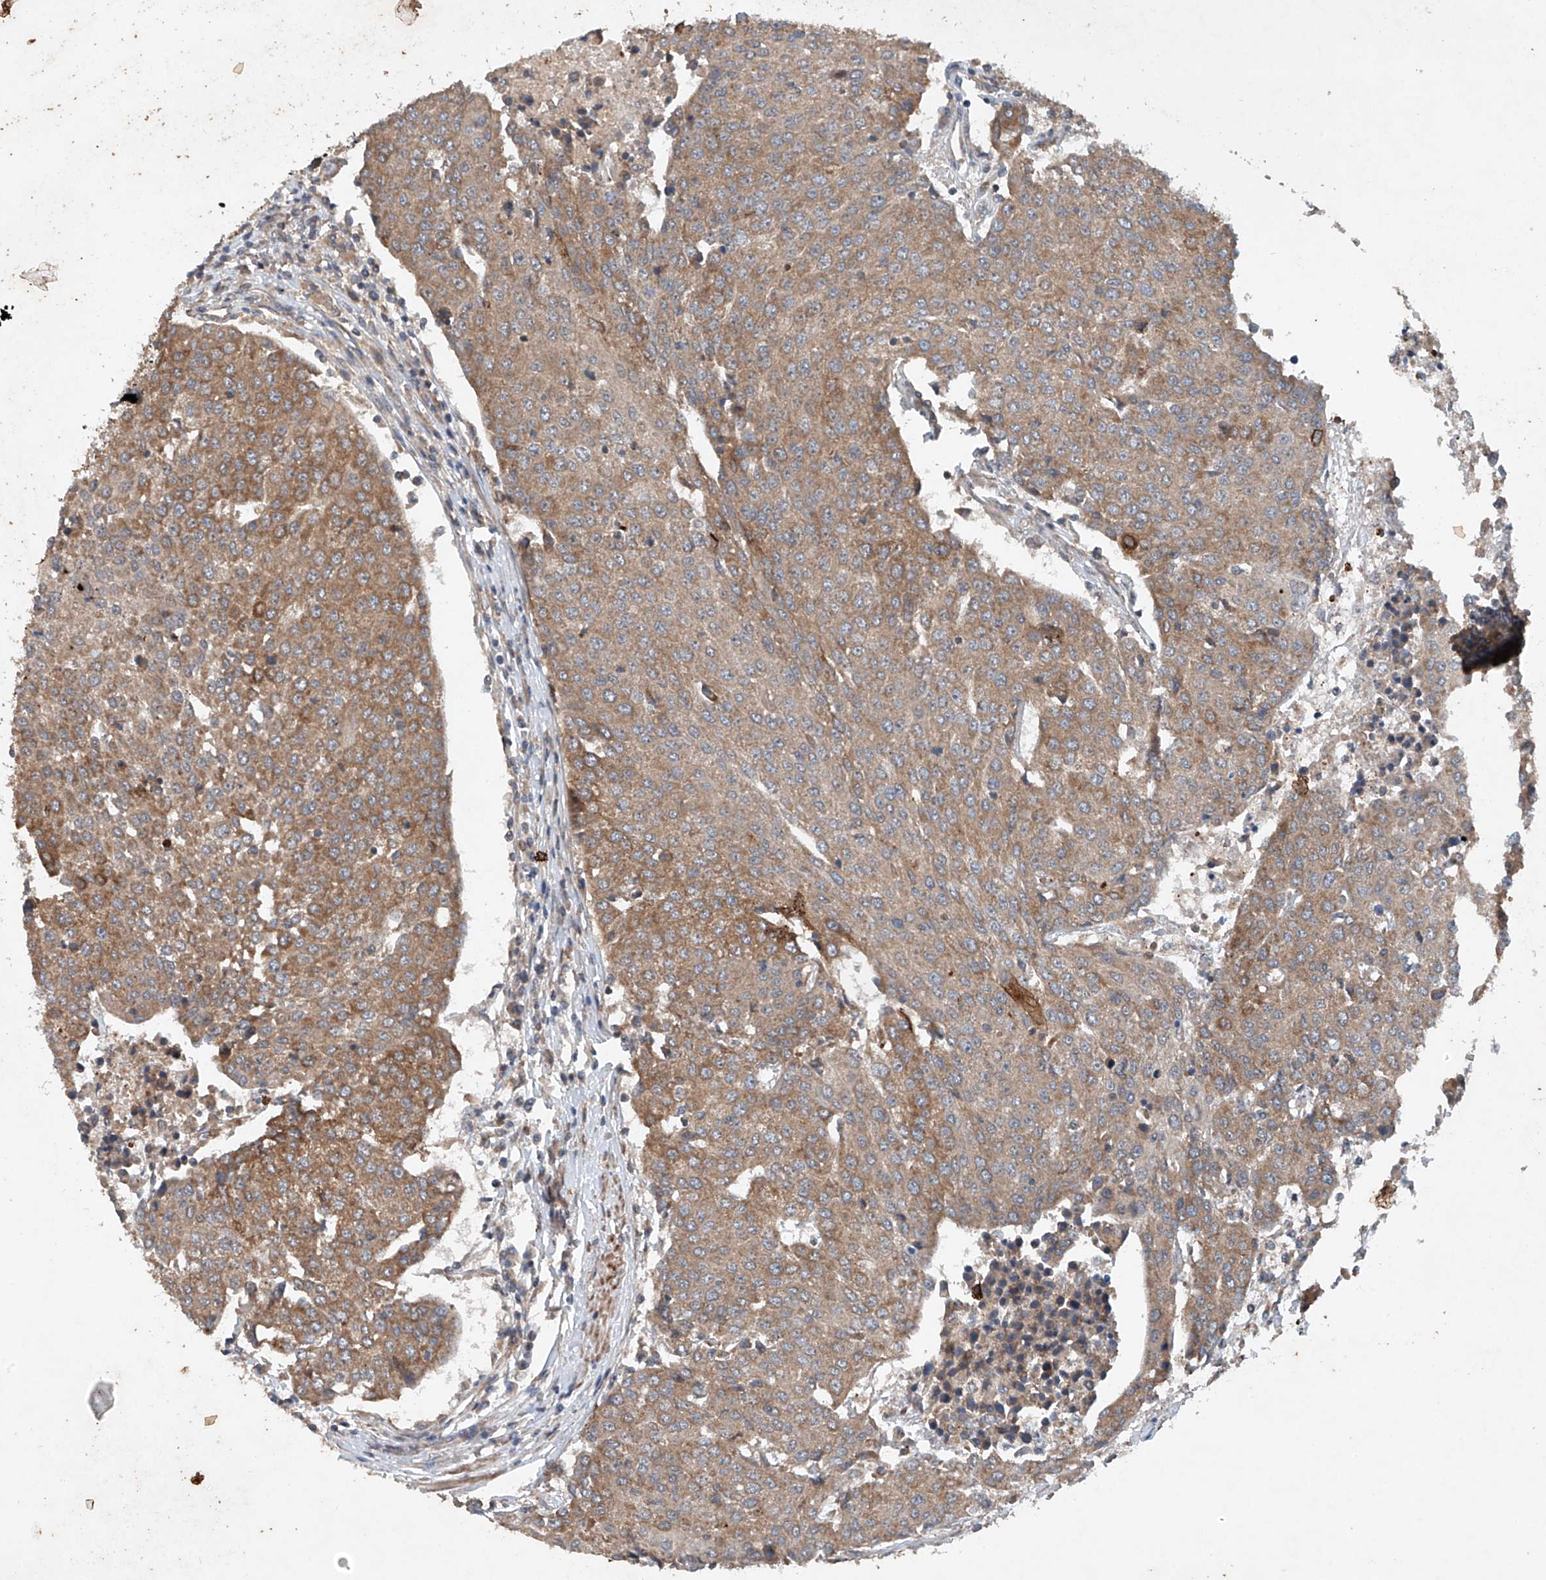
{"staining": {"intensity": "moderate", "quantity": ">75%", "location": "cytoplasmic/membranous"}, "tissue": "urothelial cancer", "cell_type": "Tumor cells", "image_type": "cancer", "snomed": [{"axis": "morphology", "description": "Urothelial carcinoma, High grade"}, {"axis": "topography", "description": "Urinary bladder"}], "caption": "Human urothelial carcinoma (high-grade) stained with a brown dye exhibits moderate cytoplasmic/membranous positive positivity in approximately >75% of tumor cells.", "gene": "CEP85L", "patient": {"sex": "female", "age": 85}}